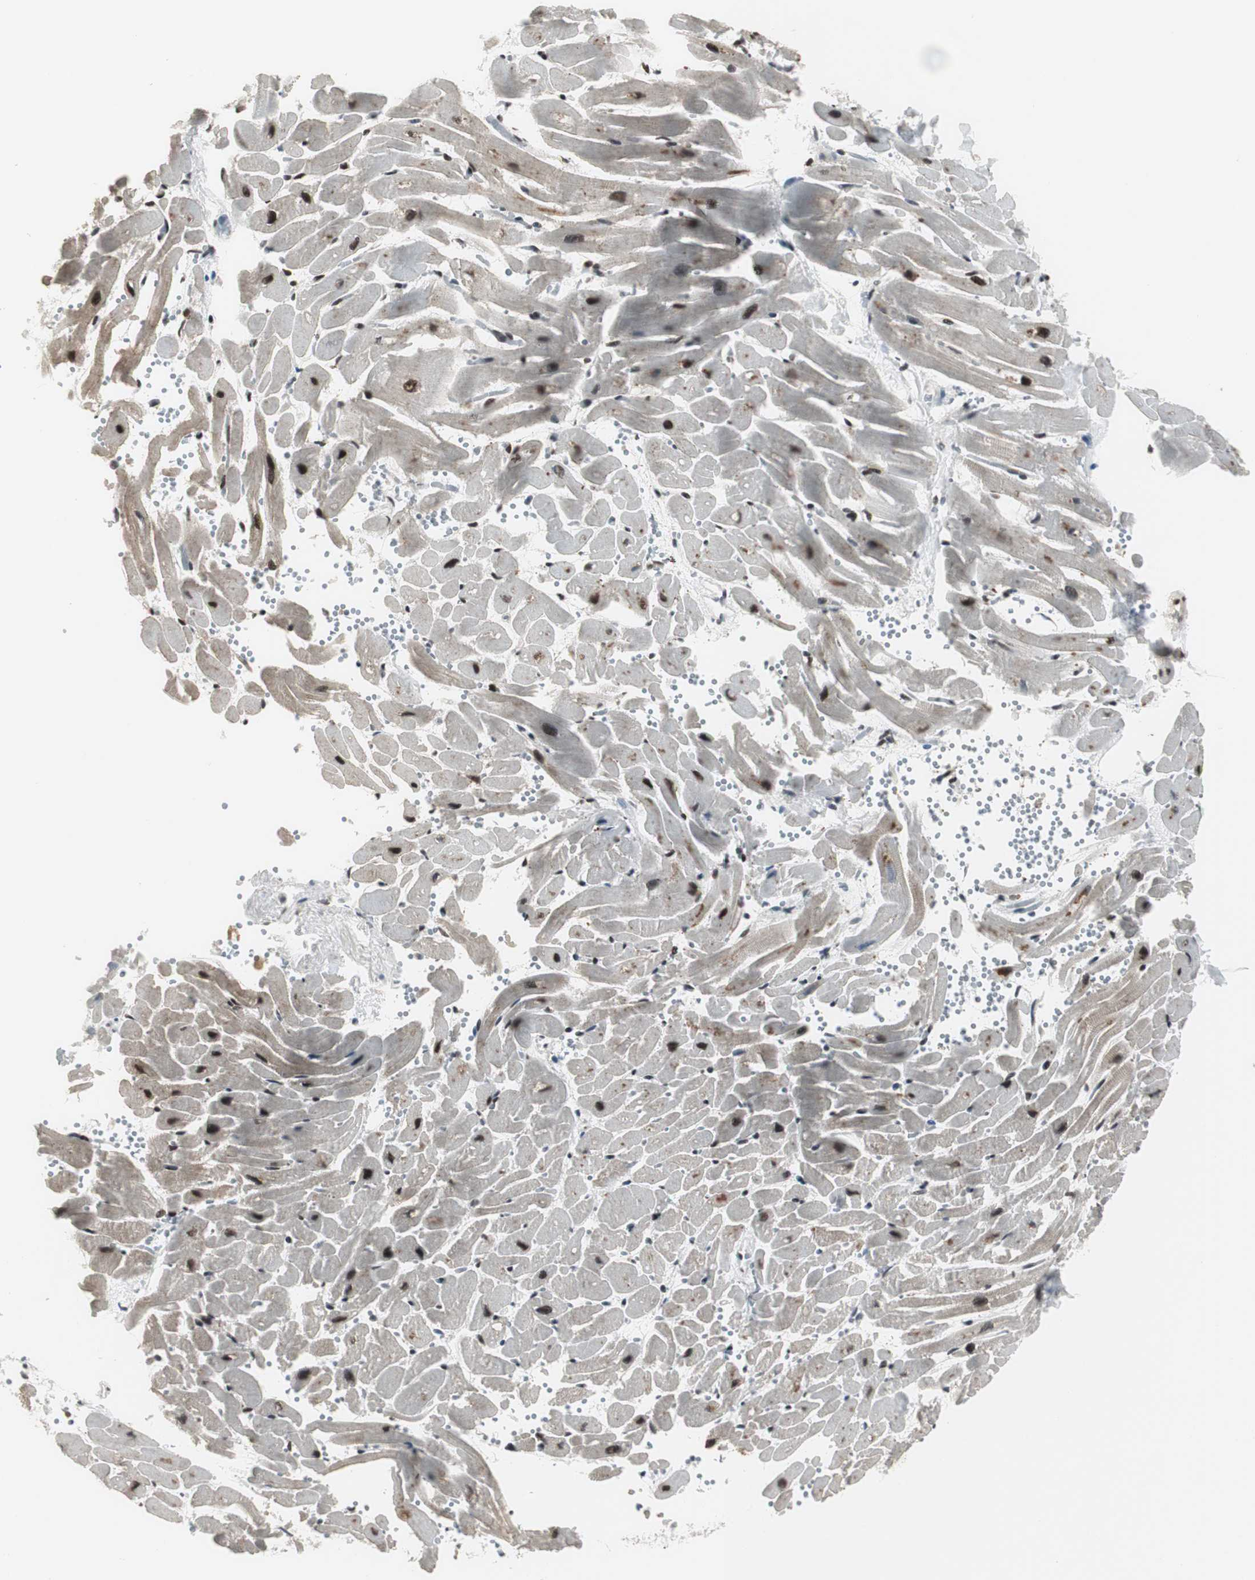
{"staining": {"intensity": "strong", "quantity": ">75%", "location": "nuclear"}, "tissue": "heart muscle", "cell_type": "Cardiomyocytes", "image_type": "normal", "snomed": [{"axis": "morphology", "description": "Normal tissue, NOS"}, {"axis": "topography", "description": "Heart"}], "caption": "Benign heart muscle exhibits strong nuclear positivity in approximately >75% of cardiomyocytes, visualized by immunohistochemistry. The staining was performed using DAB (3,3'-diaminobenzidine), with brown indicating positive protein expression. Nuclei are stained blue with hematoxylin.", "gene": "CDK9", "patient": {"sex": "female", "age": 19}}